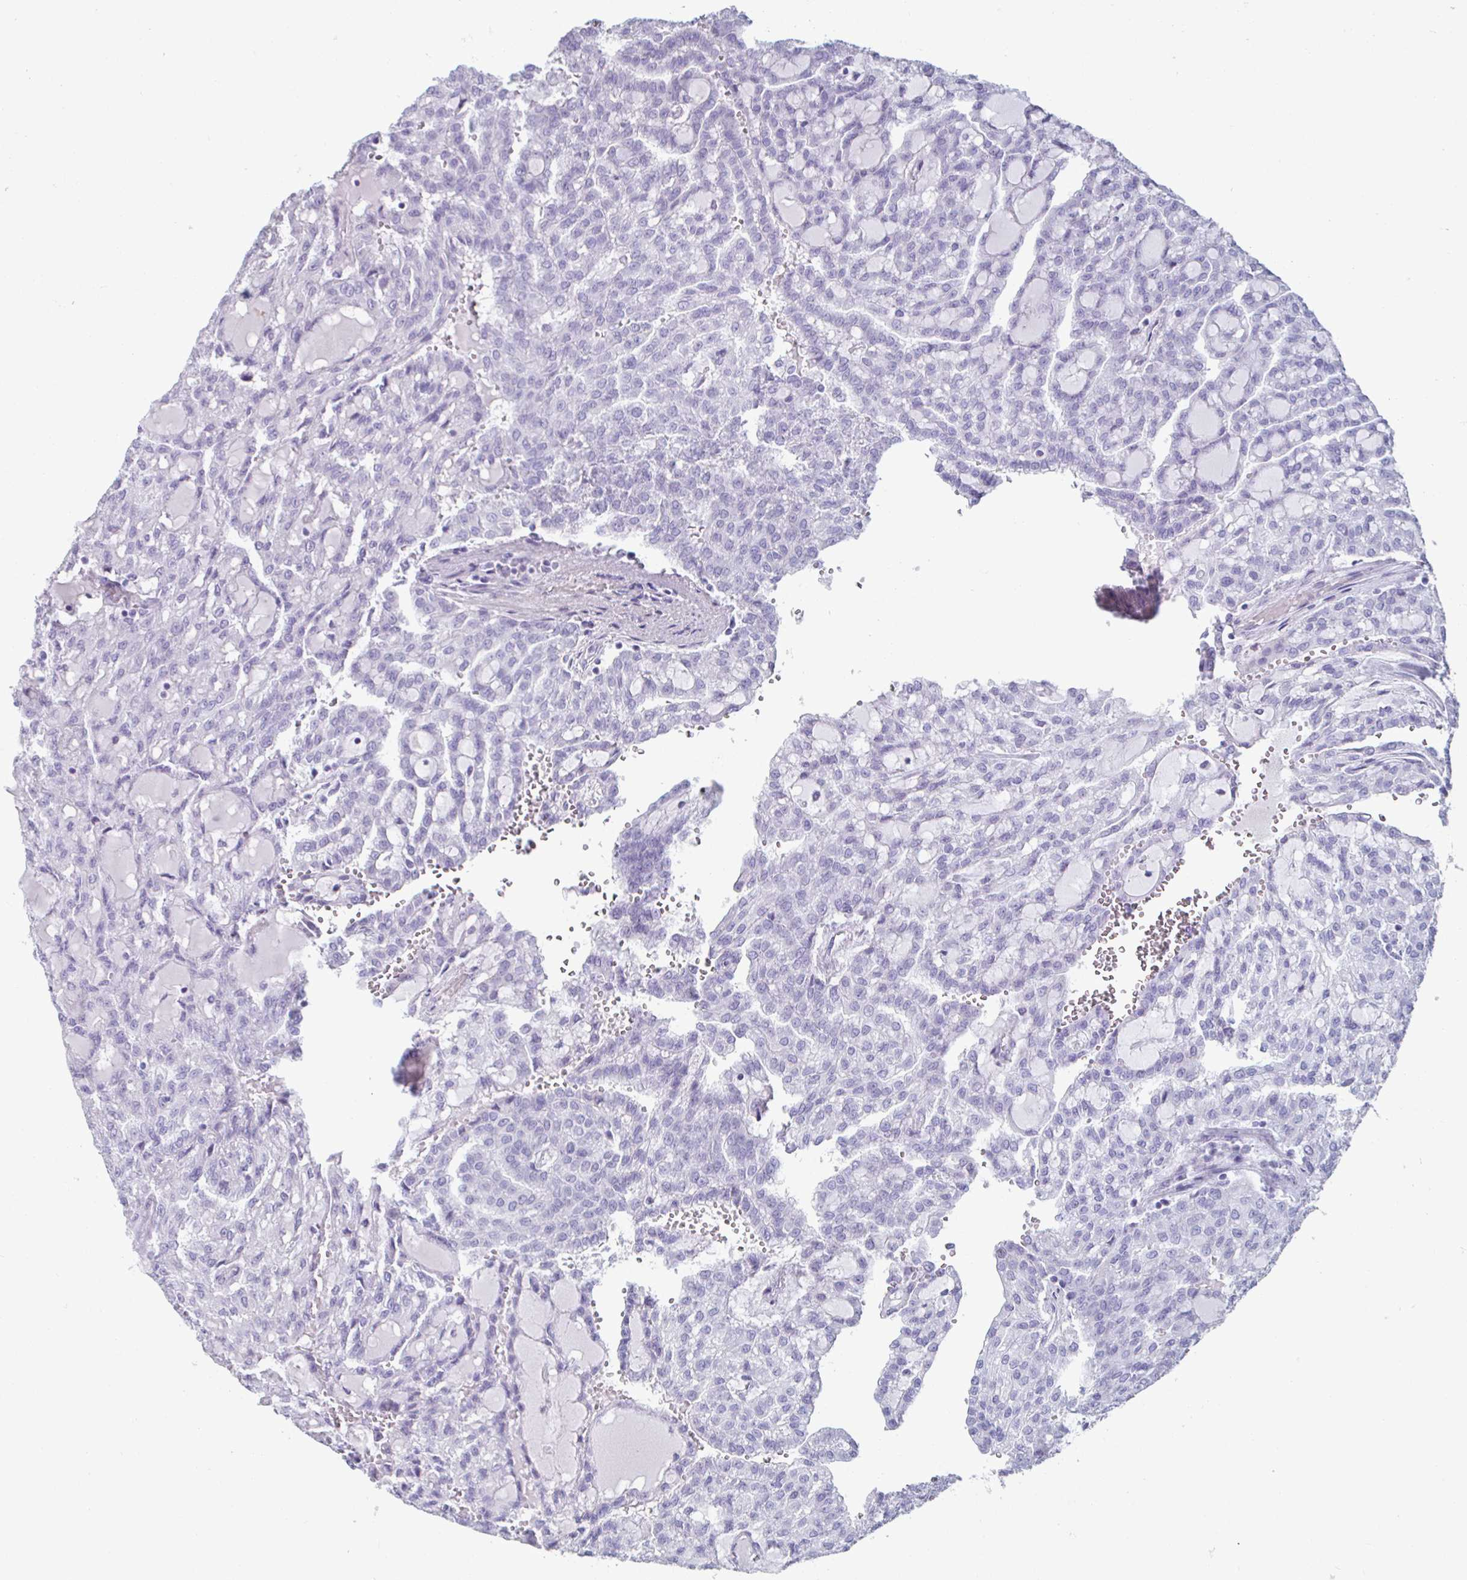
{"staining": {"intensity": "negative", "quantity": "none", "location": "none"}, "tissue": "renal cancer", "cell_type": "Tumor cells", "image_type": "cancer", "snomed": [{"axis": "morphology", "description": "Adenocarcinoma, NOS"}, {"axis": "topography", "description": "Kidney"}], "caption": "Human adenocarcinoma (renal) stained for a protein using IHC displays no expression in tumor cells.", "gene": "CREG2", "patient": {"sex": "male", "age": 63}}